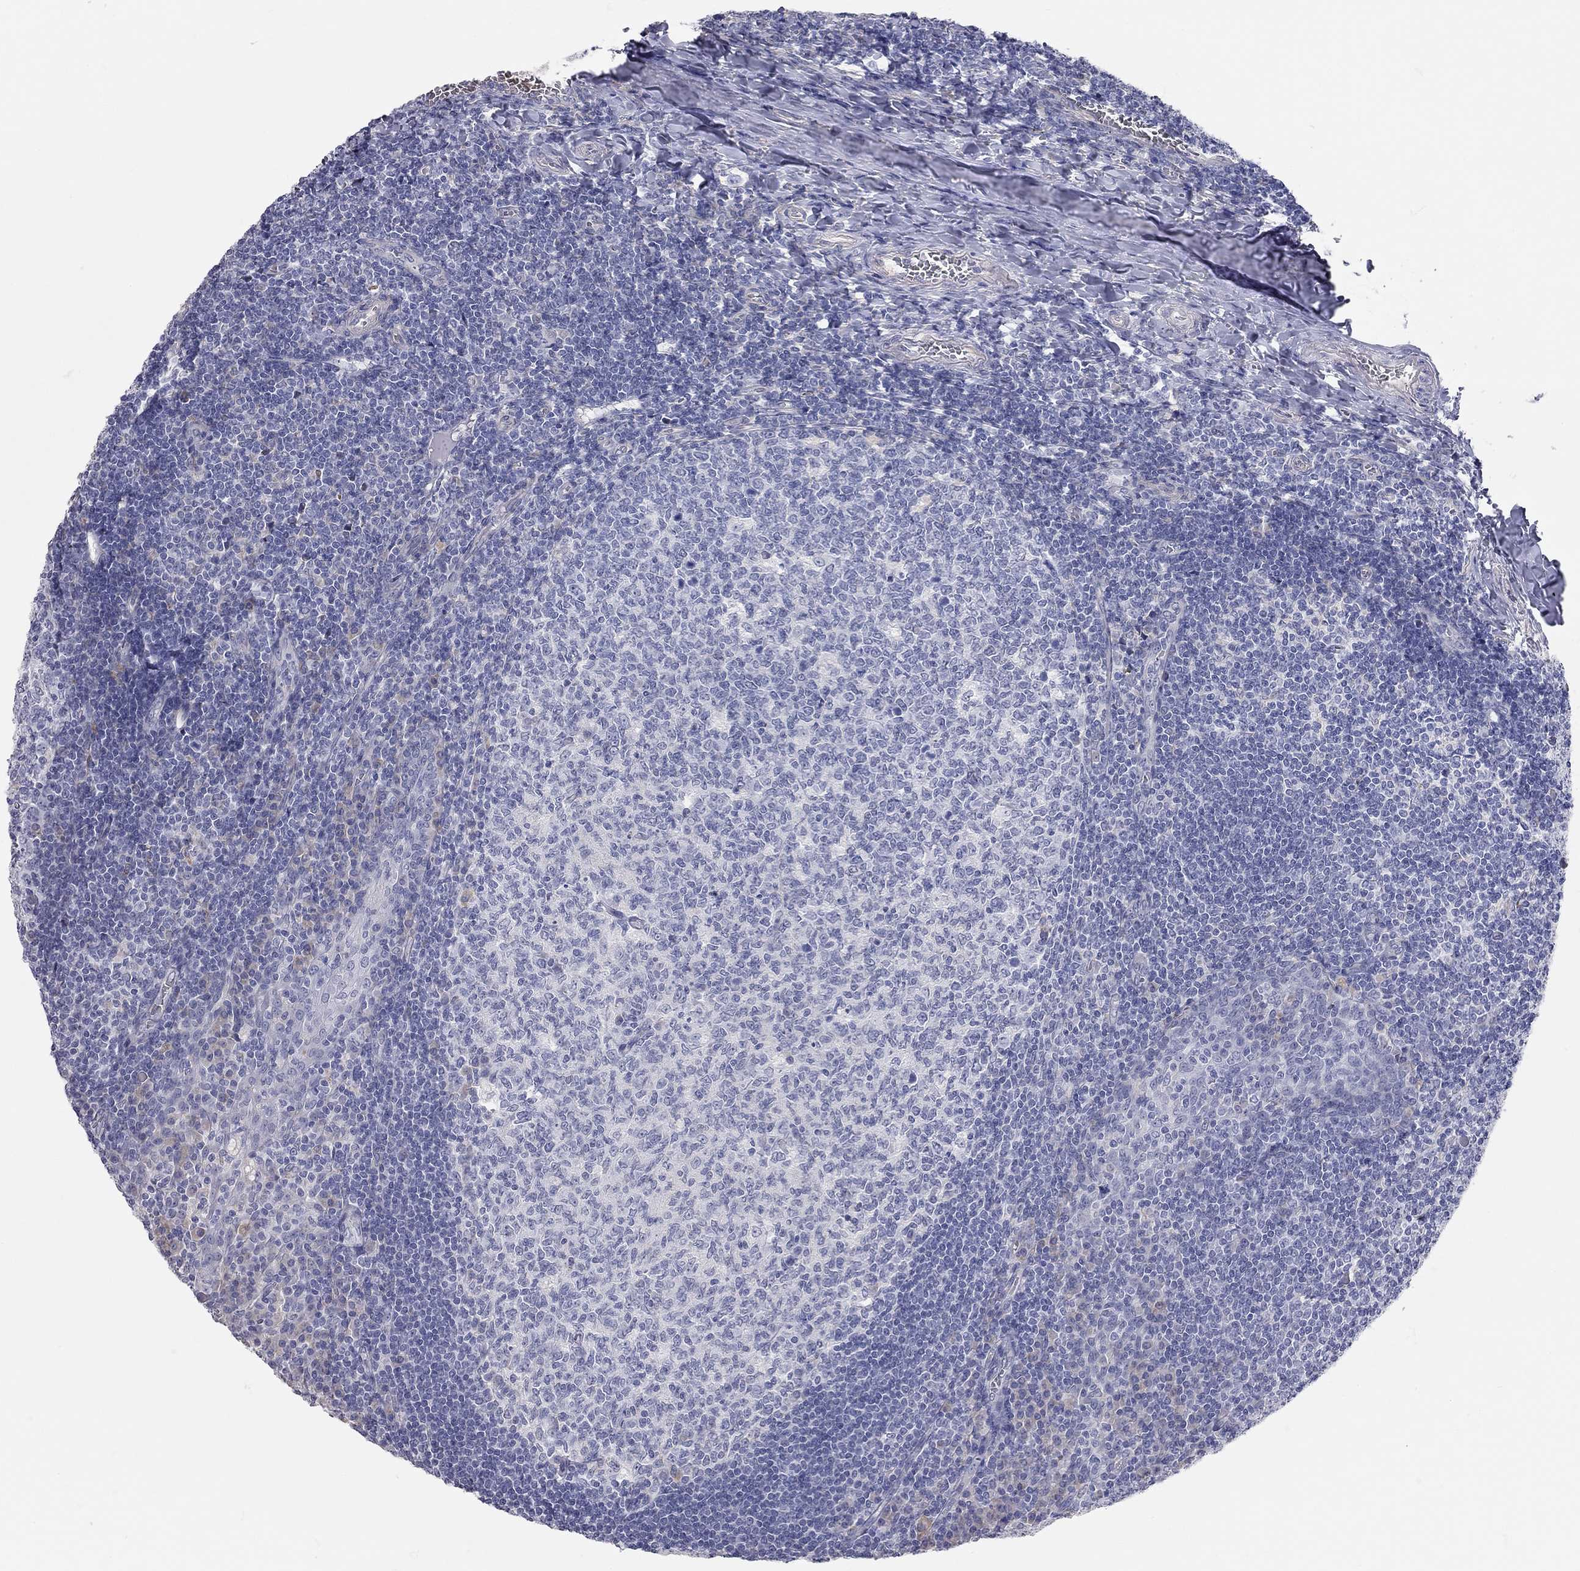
{"staining": {"intensity": "negative", "quantity": "none", "location": "none"}, "tissue": "tonsil", "cell_type": "Germinal center cells", "image_type": "normal", "snomed": [{"axis": "morphology", "description": "Normal tissue, NOS"}, {"axis": "topography", "description": "Tonsil"}], "caption": "Benign tonsil was stained to show a protein in brown. There is no significant staining in germinal center cells. (Stains: DAB immunohistochemistry with hematoxylin counter stain, Microscopy: brightfield microscopy at high magnification).", "gene": "XAGE2", "patient": {"sex": "female", "age": 13}}